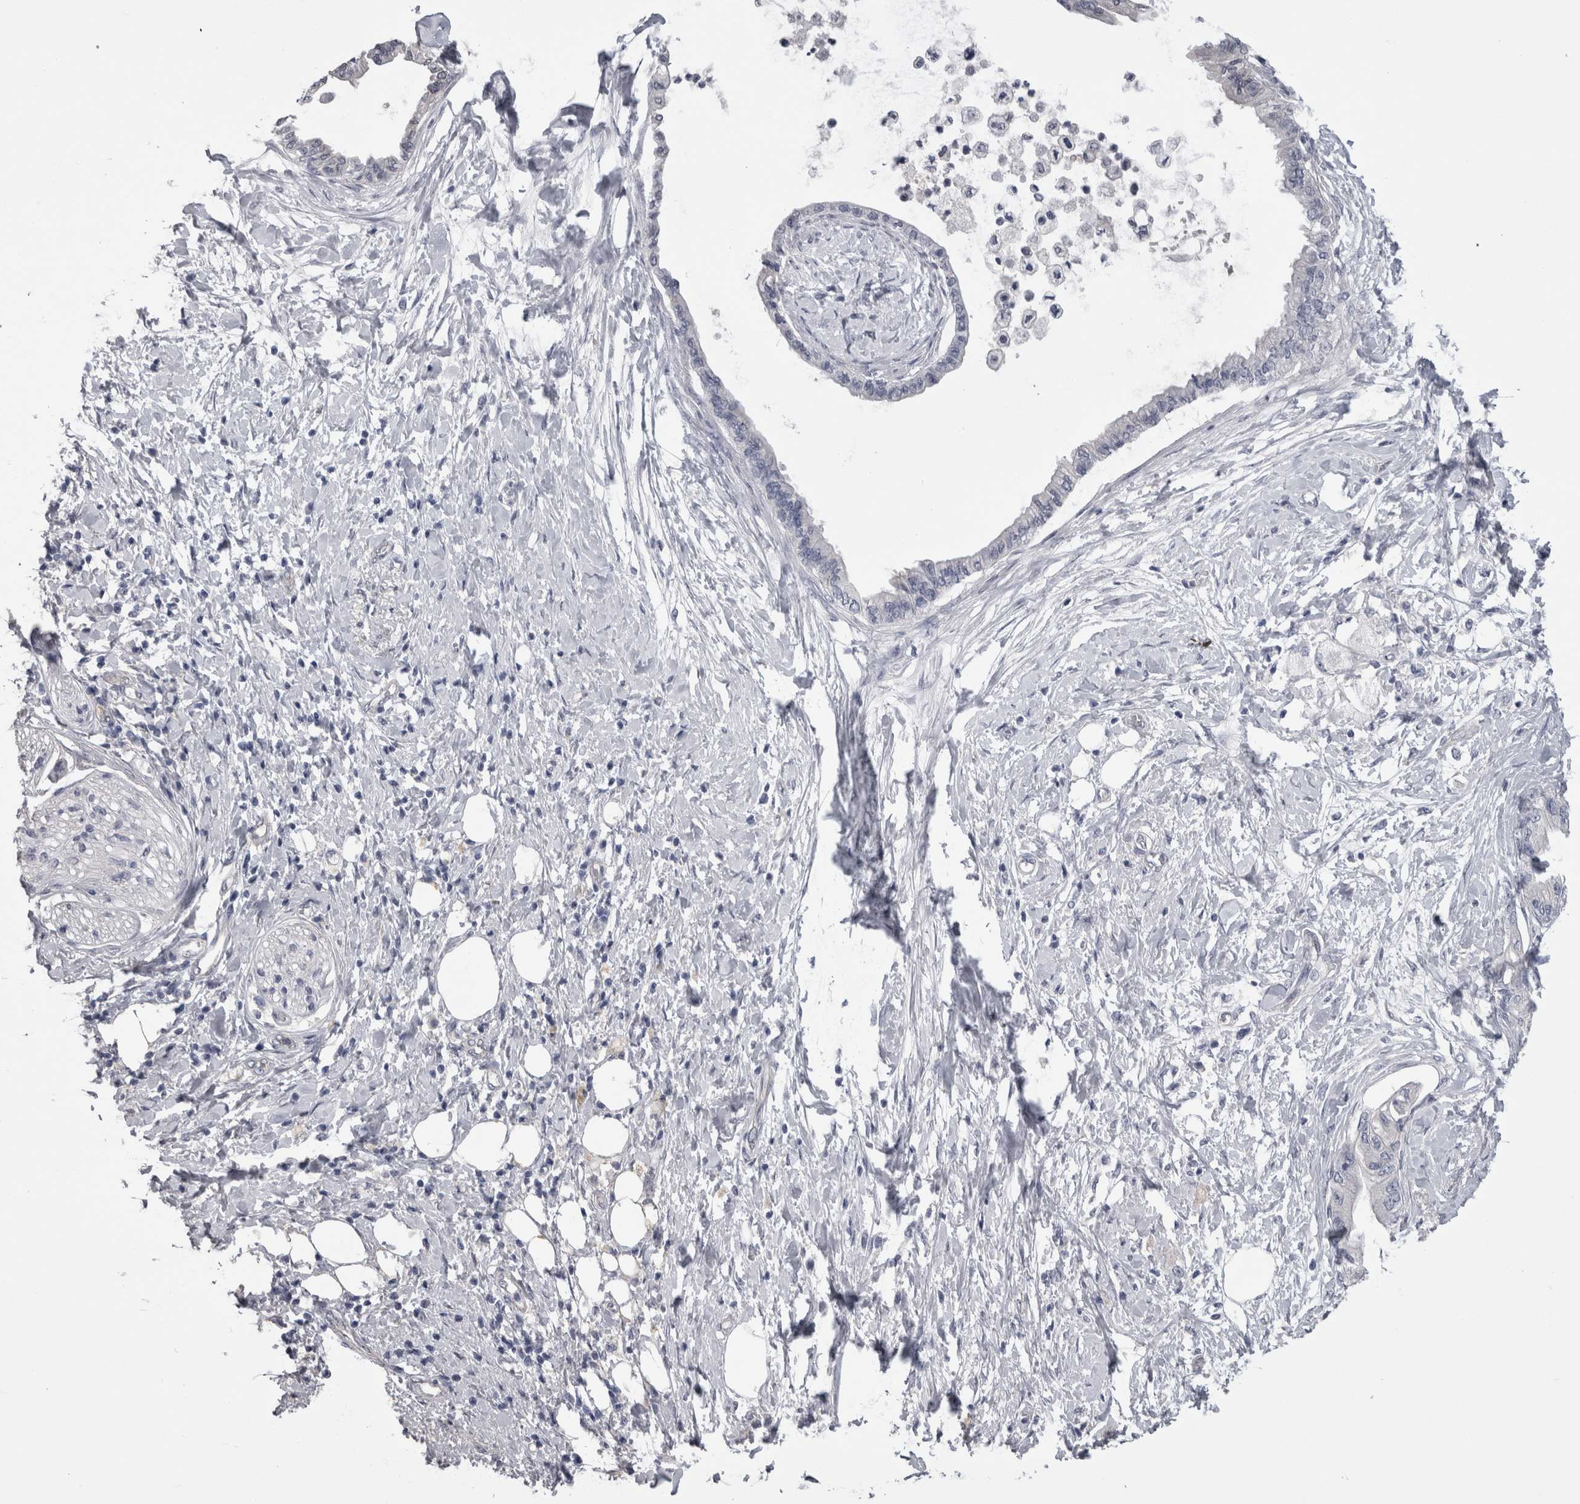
{"staining": {"intensity": "negative", "quantity": "none", "location": "none"}, "tissue": "pancreatic cancer", "cell_type": "Tumor cells", "image_type": "cancer", "snomed": [{"axis": "morphology", "description": "Normal tissue, NOS"}, {"axis": "morphology", "description": "Adenocarcinoma, NOS"}, {"axis": "topography", "description": "Pancreas"}, {"axis": "topography", "description": "Duodenum"}], "caption": "Pancreatic cancer (adenocarcinoma) was stained to show a protein in brown. There is no significant positivity in tumor cells.", "gene": "AFMID", "patient": {"sex": "female", "age": 60}}